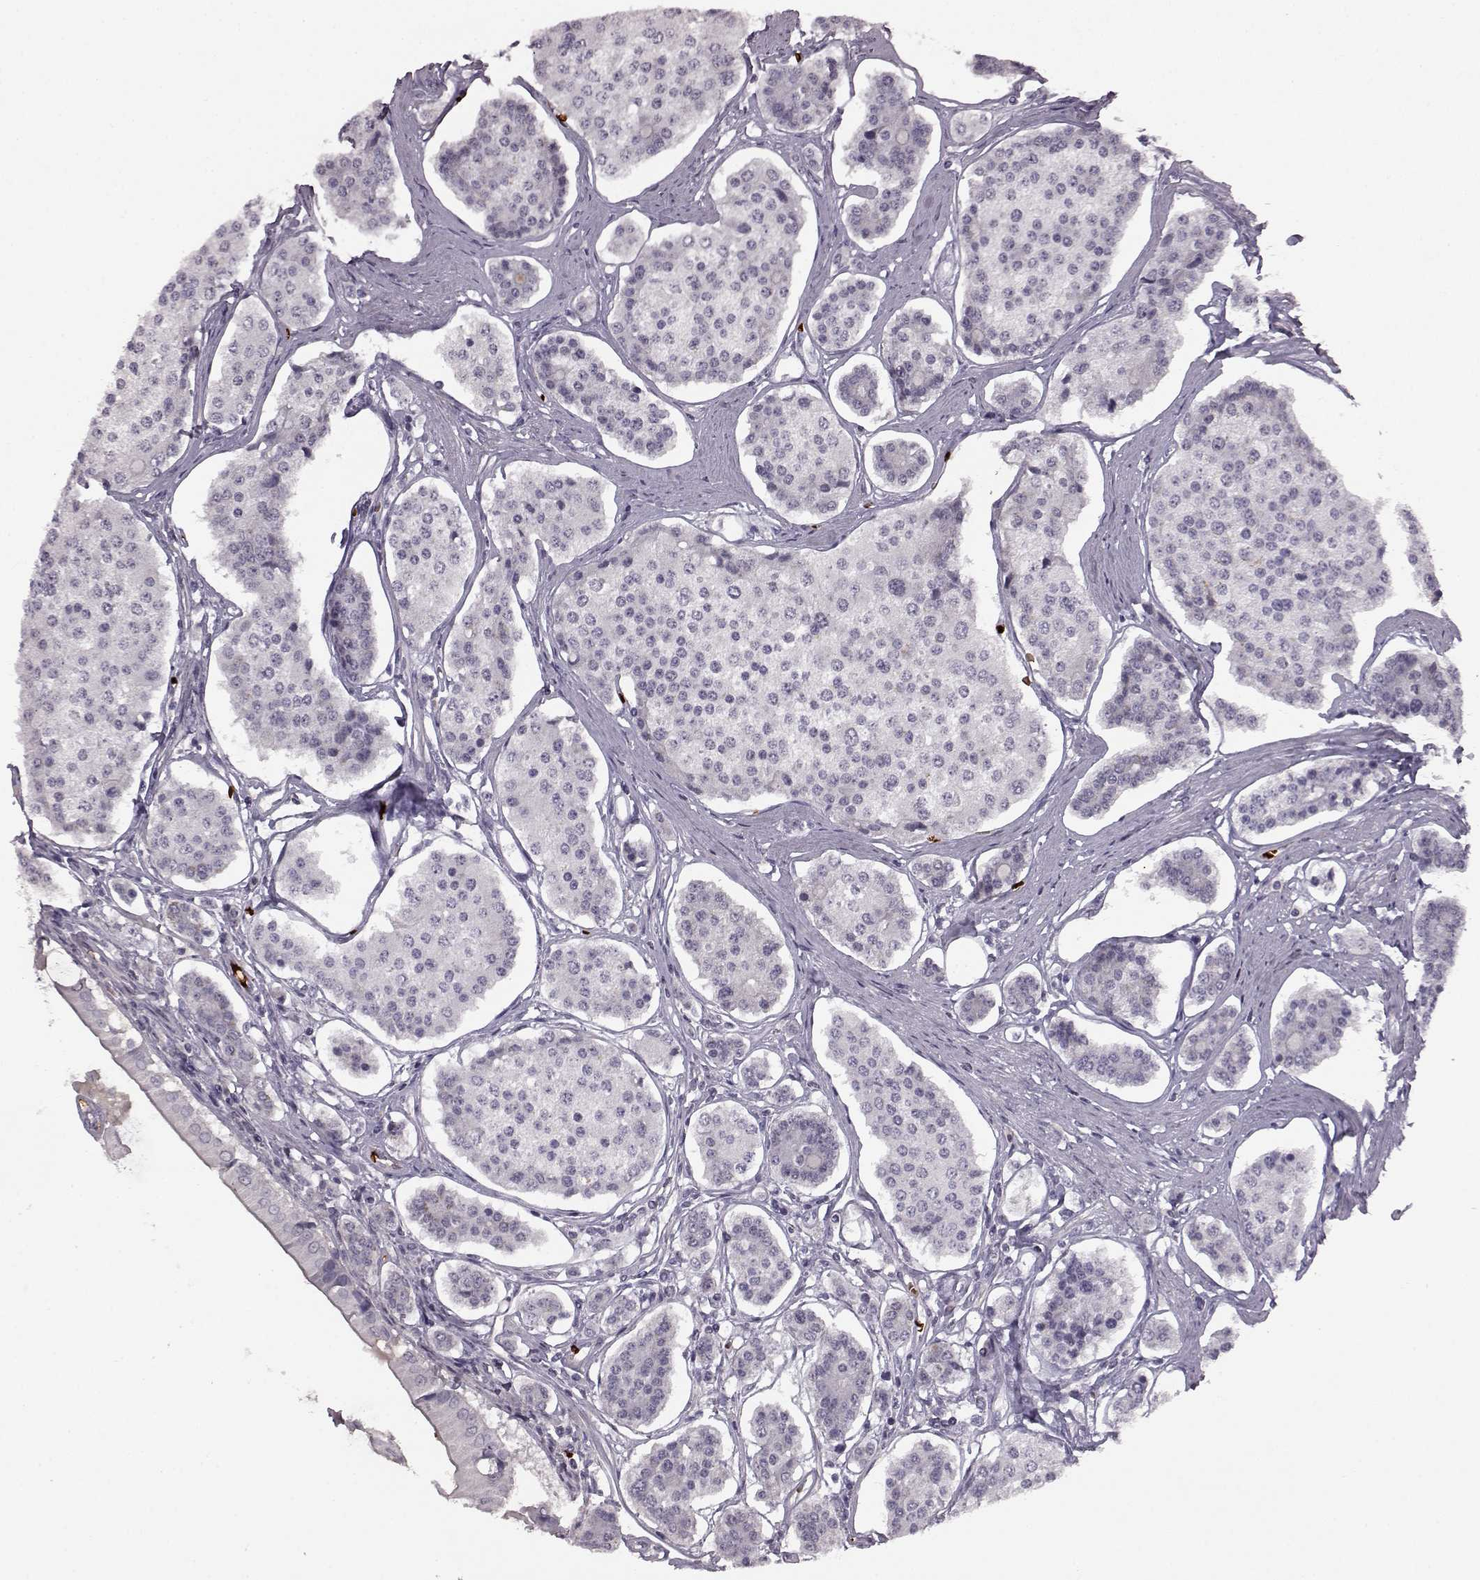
{"staining": {"intensity": "negative", "quantity": "none", "location": "none"}, "tissue": "carcinoid", "cell_type": "Tumor cells", "image_type": "cancer", "snomed": [{"axis": "morphology", "description": "Carcinoid, malignant, NOS"}, {"axis": "topography", "description": "Small intestine"}], "caption": "DAB (3,3'-diaminobenzidine) immunohistochemical staining of carcinoid reveals no significant positivity in tumor cells.", "gene": "PROP1", "patient": {"sex": "female", "age": 65}}